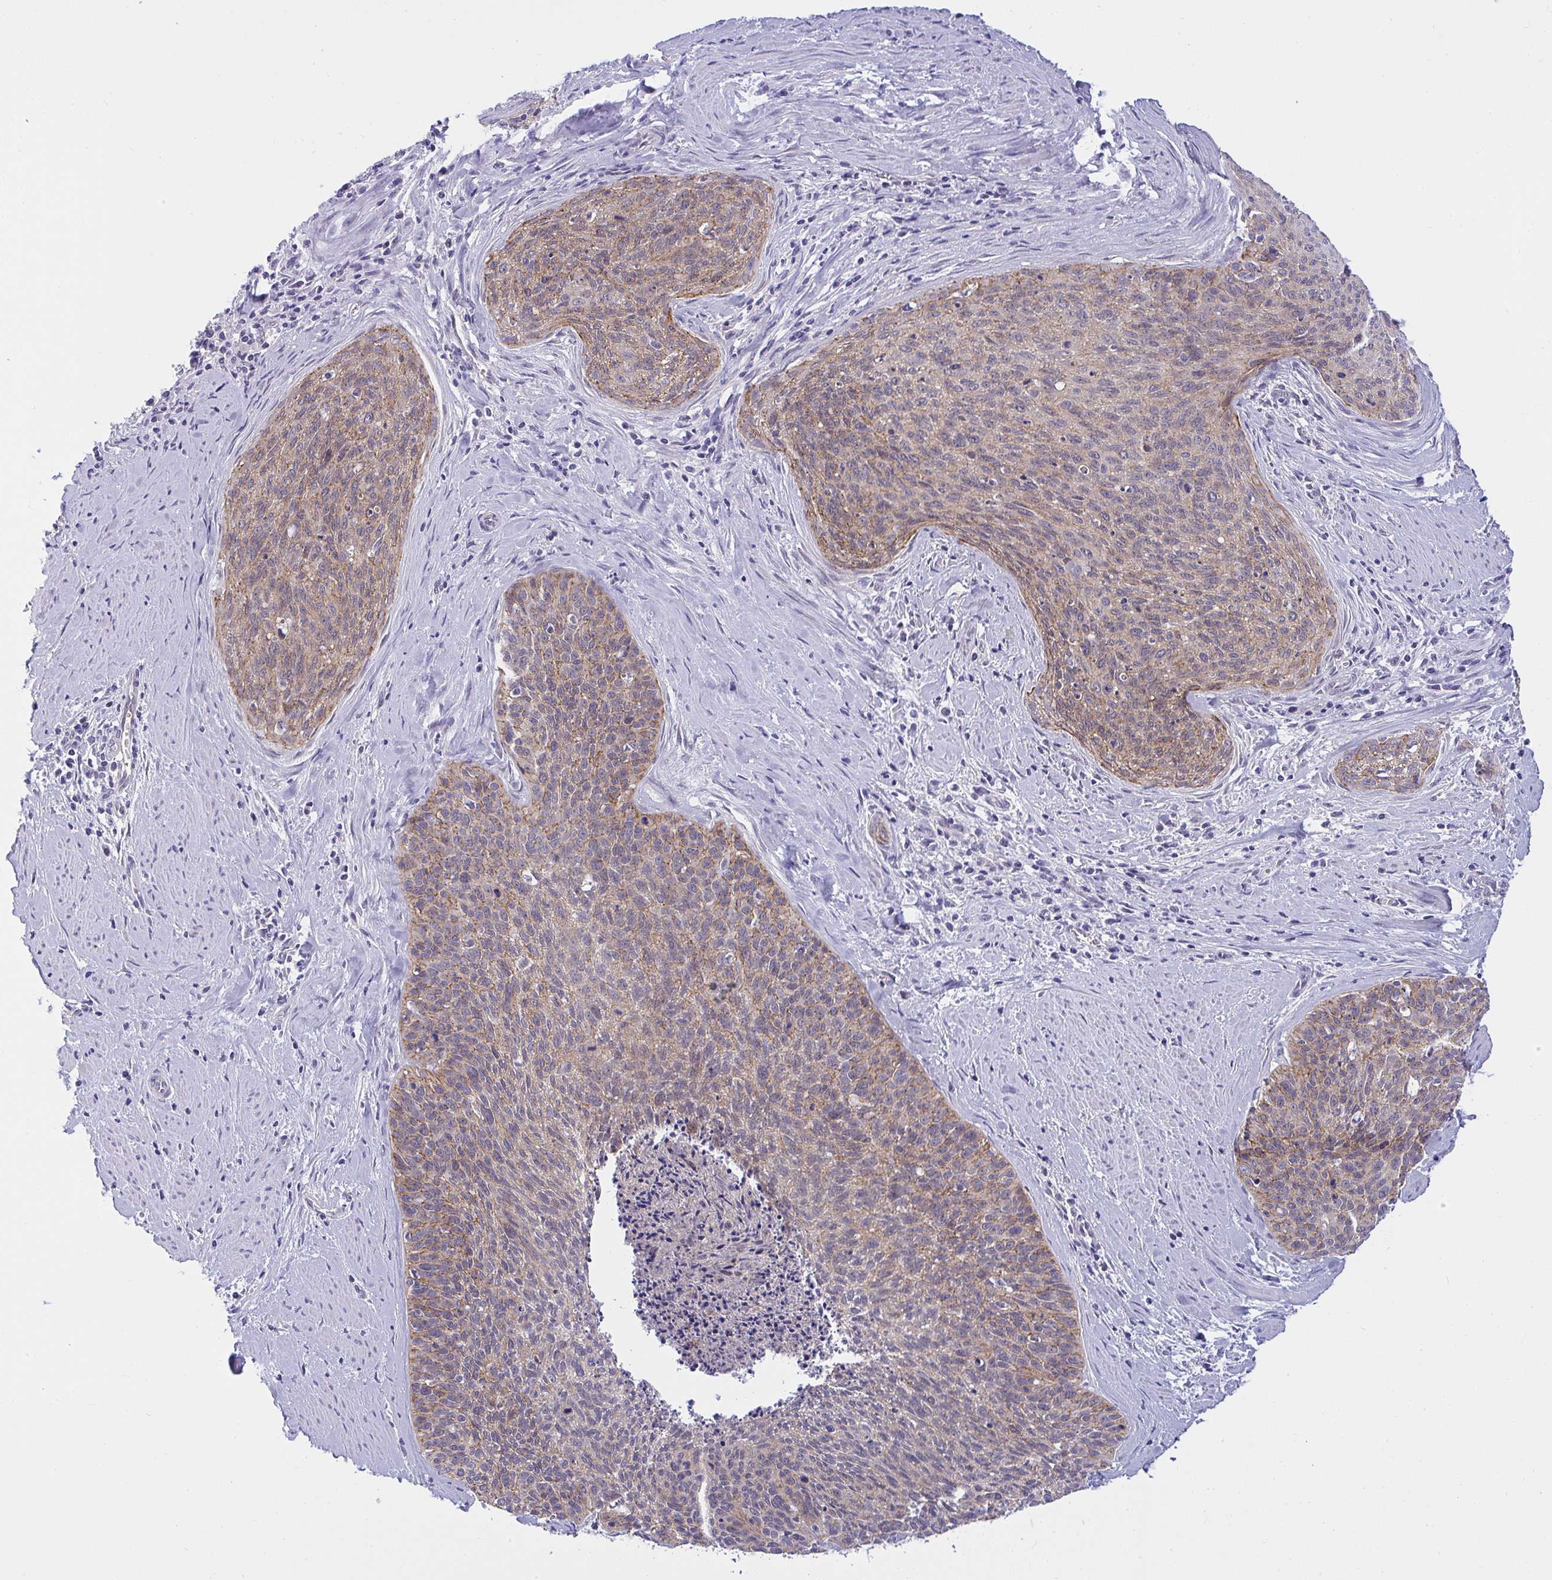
{"staining": {"intensity": "weak", "quantity": ">75%", "location": "cytoplasmic/membranous"}, "tissue": "cervical cancer", "cell_type": "Tumor cells", "image_type": "cancer", "snomed": [{"axis": "morphology", "description": "Squamous cell carcinoma, NOS"}, {"axis": "topography", "description": "Cervix"}], "caption": "Protein analysis of cervical cancer tissue displays weak cytoplasmic/membranous positivity in about >75% of tumor cells. Nuclei are stained in blue.", "gene": "HOXD12", "patient": {"sex": "female", "age": 55}}